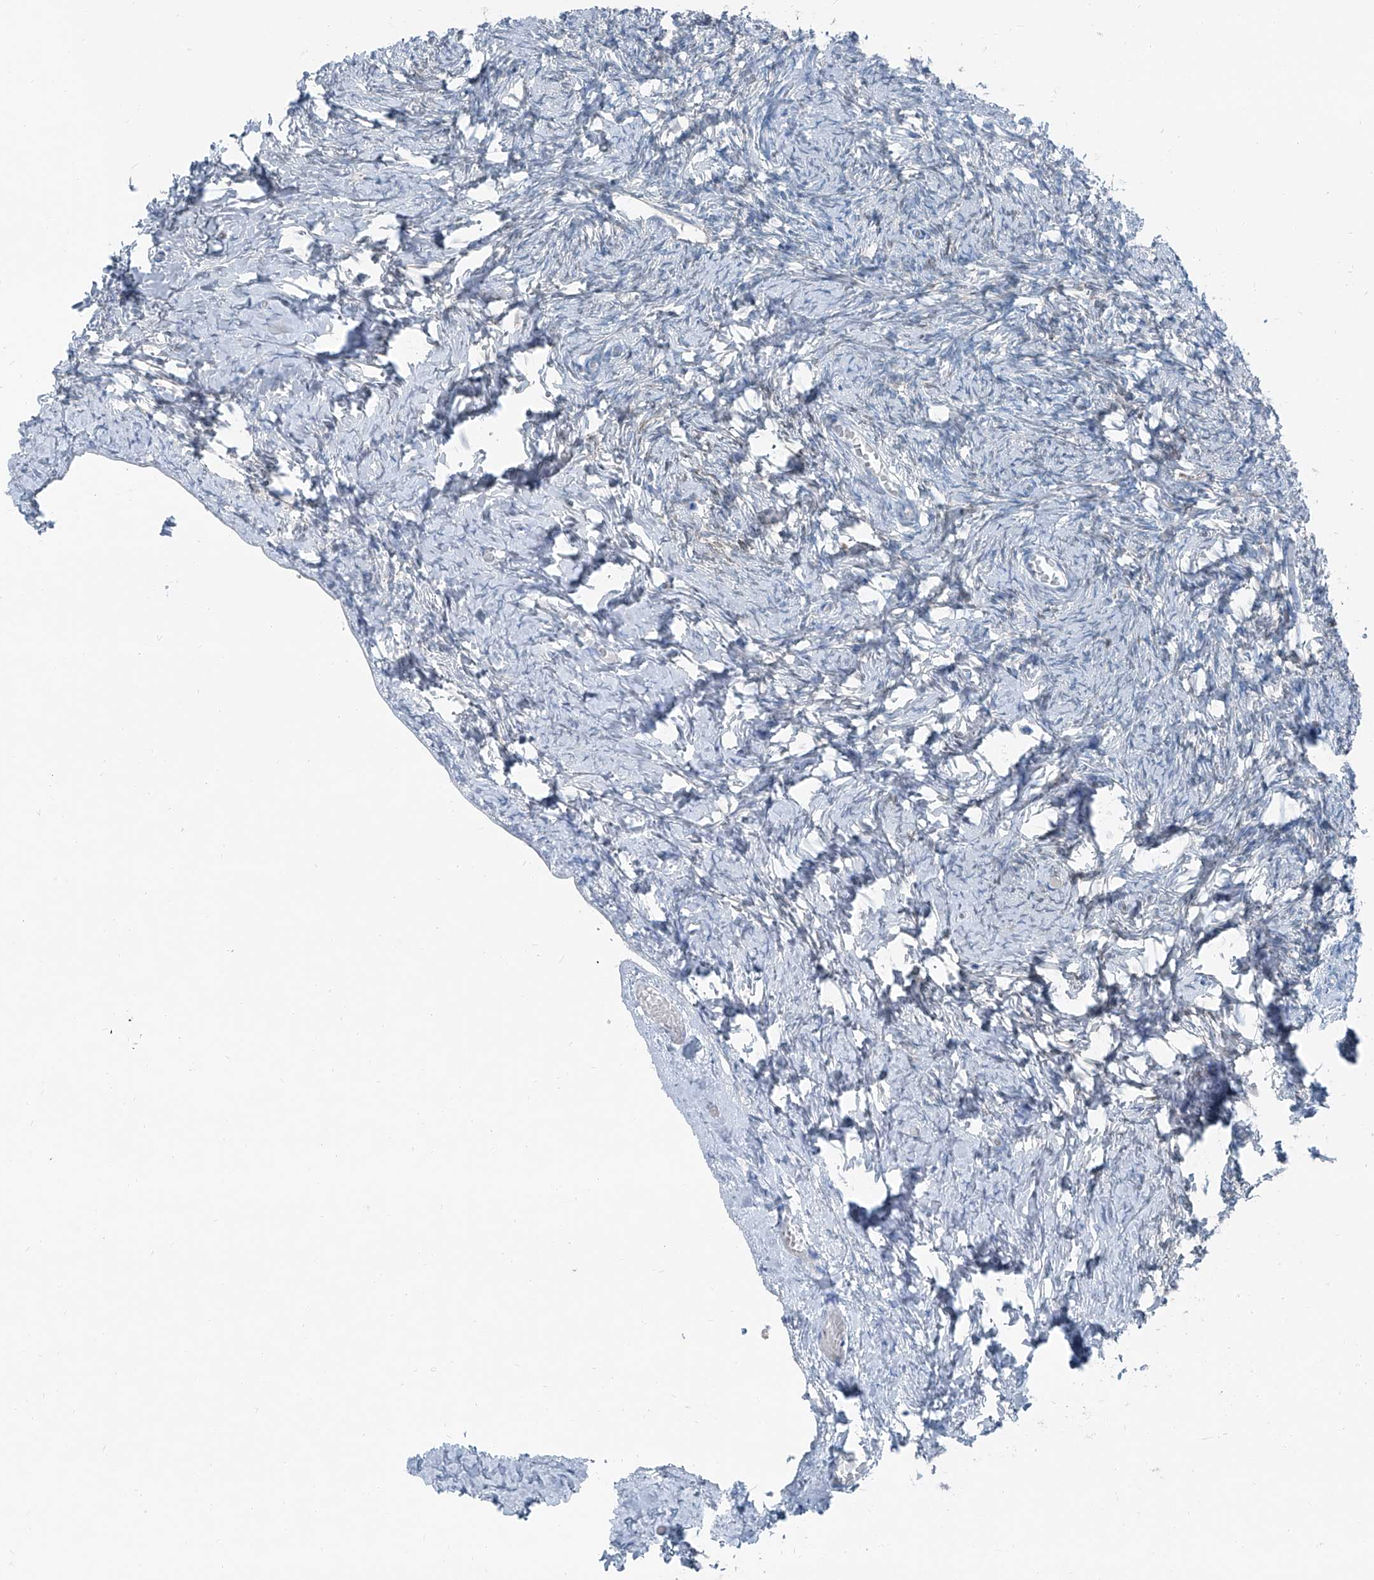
{"staining": {"intensity": "negative", "quantity": "none", "location": "none"}, "tissue": "ovary", "cell_type": "Ovarian stroma cells", "image_type": "normal", "snomed": [{"axis": "morphology", "description": "Normal tissue, NOS"}, {"axis": "topography", "description": "Ovary"}], "caption": "DAB (3,3'-diaminobenzidine) immunohistochemical staining of unremarkable human ovary displays no significant expression in ovarian stroma cells. (Stains: DAB immunohistochemistry (IHC) with hematoxylin counter stain, Microscopy: brightfield microscopy at high magnification).", "gene": "RGN", "patient": {"sex": "female", "age": 27}}